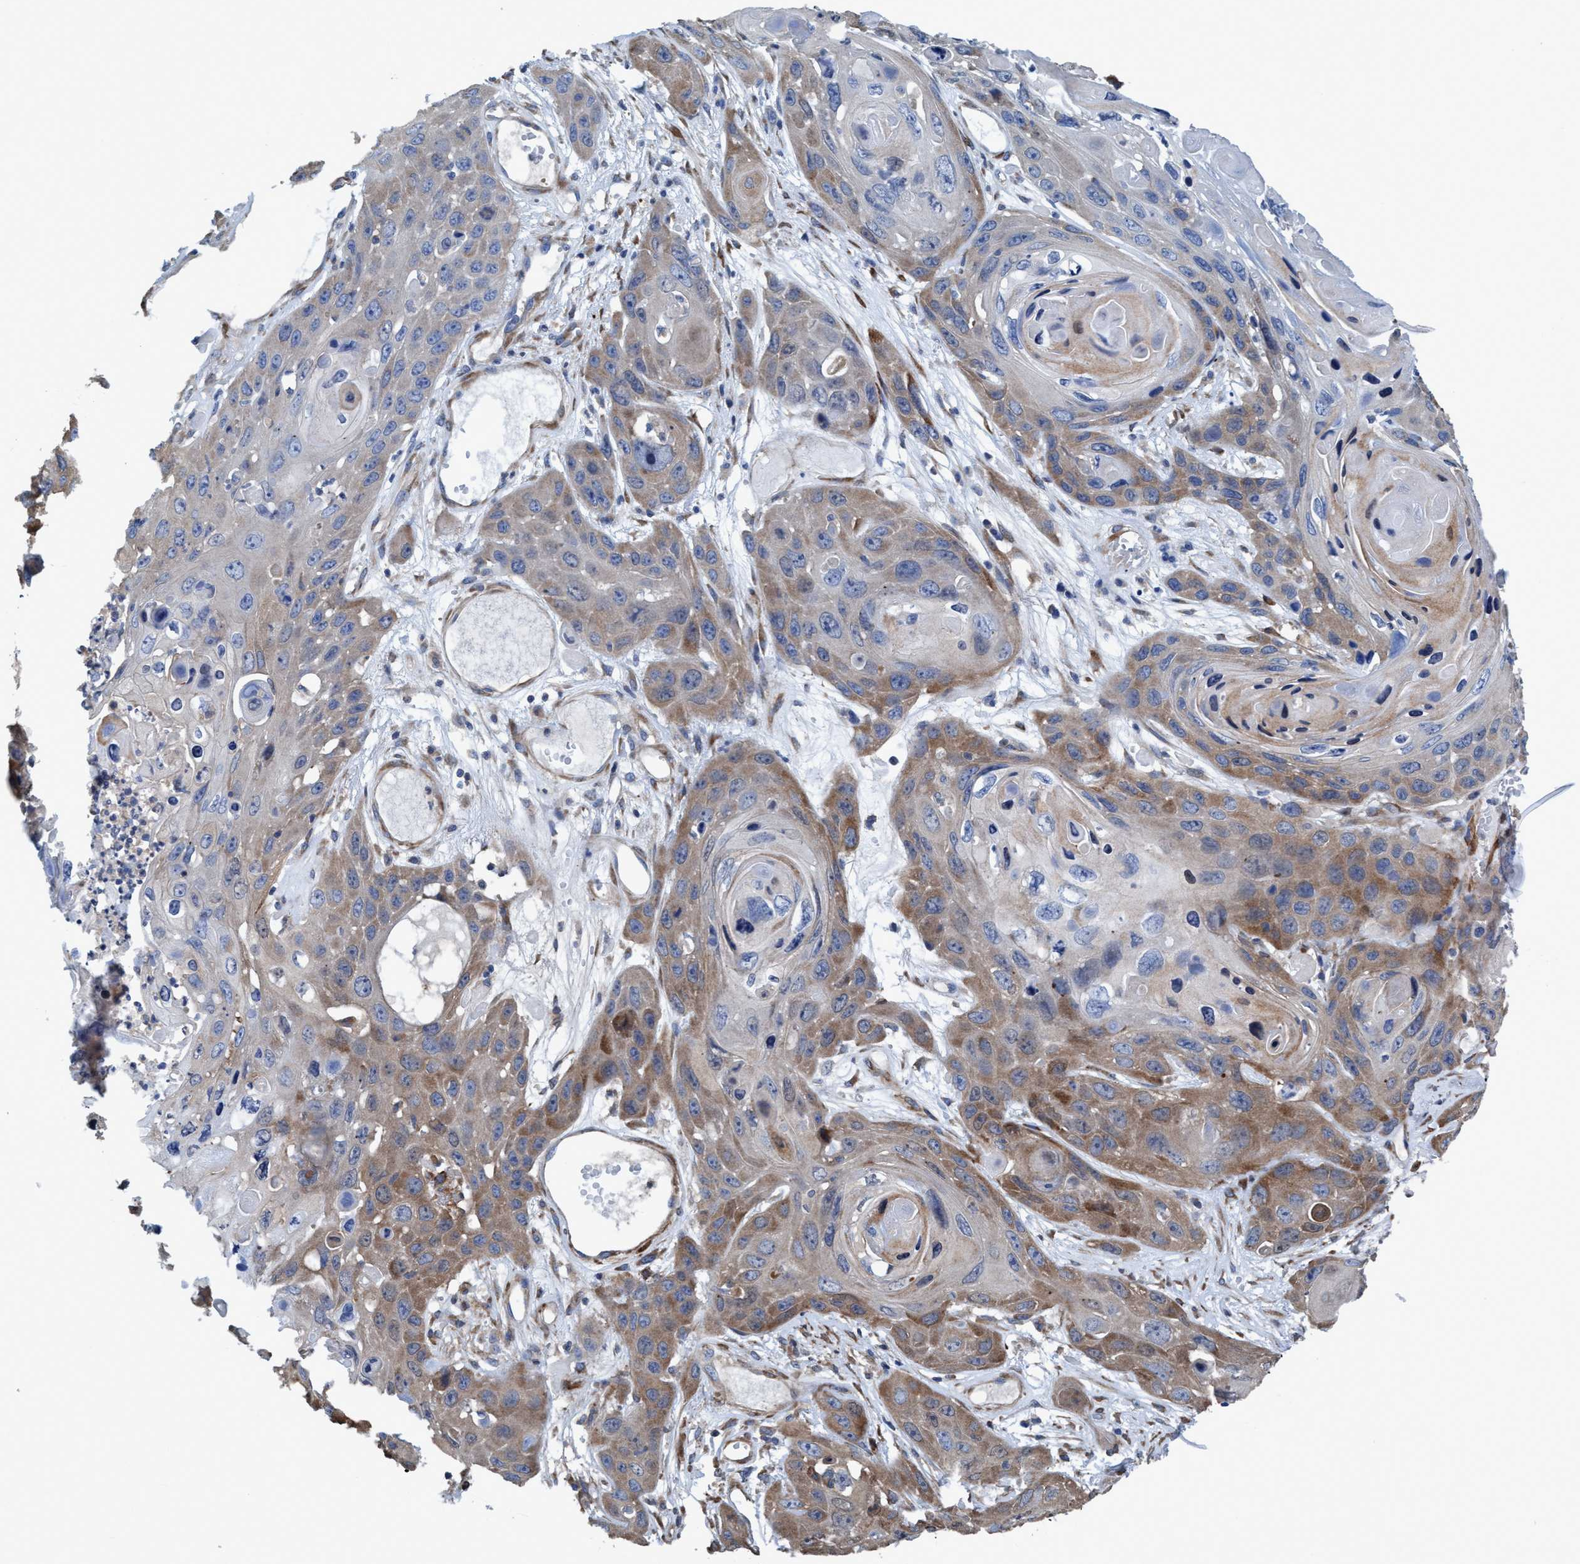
{"staining": {"intensity": "weak", "quantity": ">75%", "location": "cytoplasmic/membranous"}, "tissue": "skin cancer", "cell_type": "Tumor cells", "image_type": "cancer", "snomed": [{"axis": "morphology", "description": "Squamous cell carcinoma, NOS"}, {"axis": "topography", "description": "Skin"}], "caption": "Immunohistochemical staining of human skin cancer (squamous cell carcinoma) exhibits low levels of weak cytoplasmic/membranous expression in about >75% of tumor cells.", "gene": "NMT1", "patient": {"sex": "male", "age": 55}}